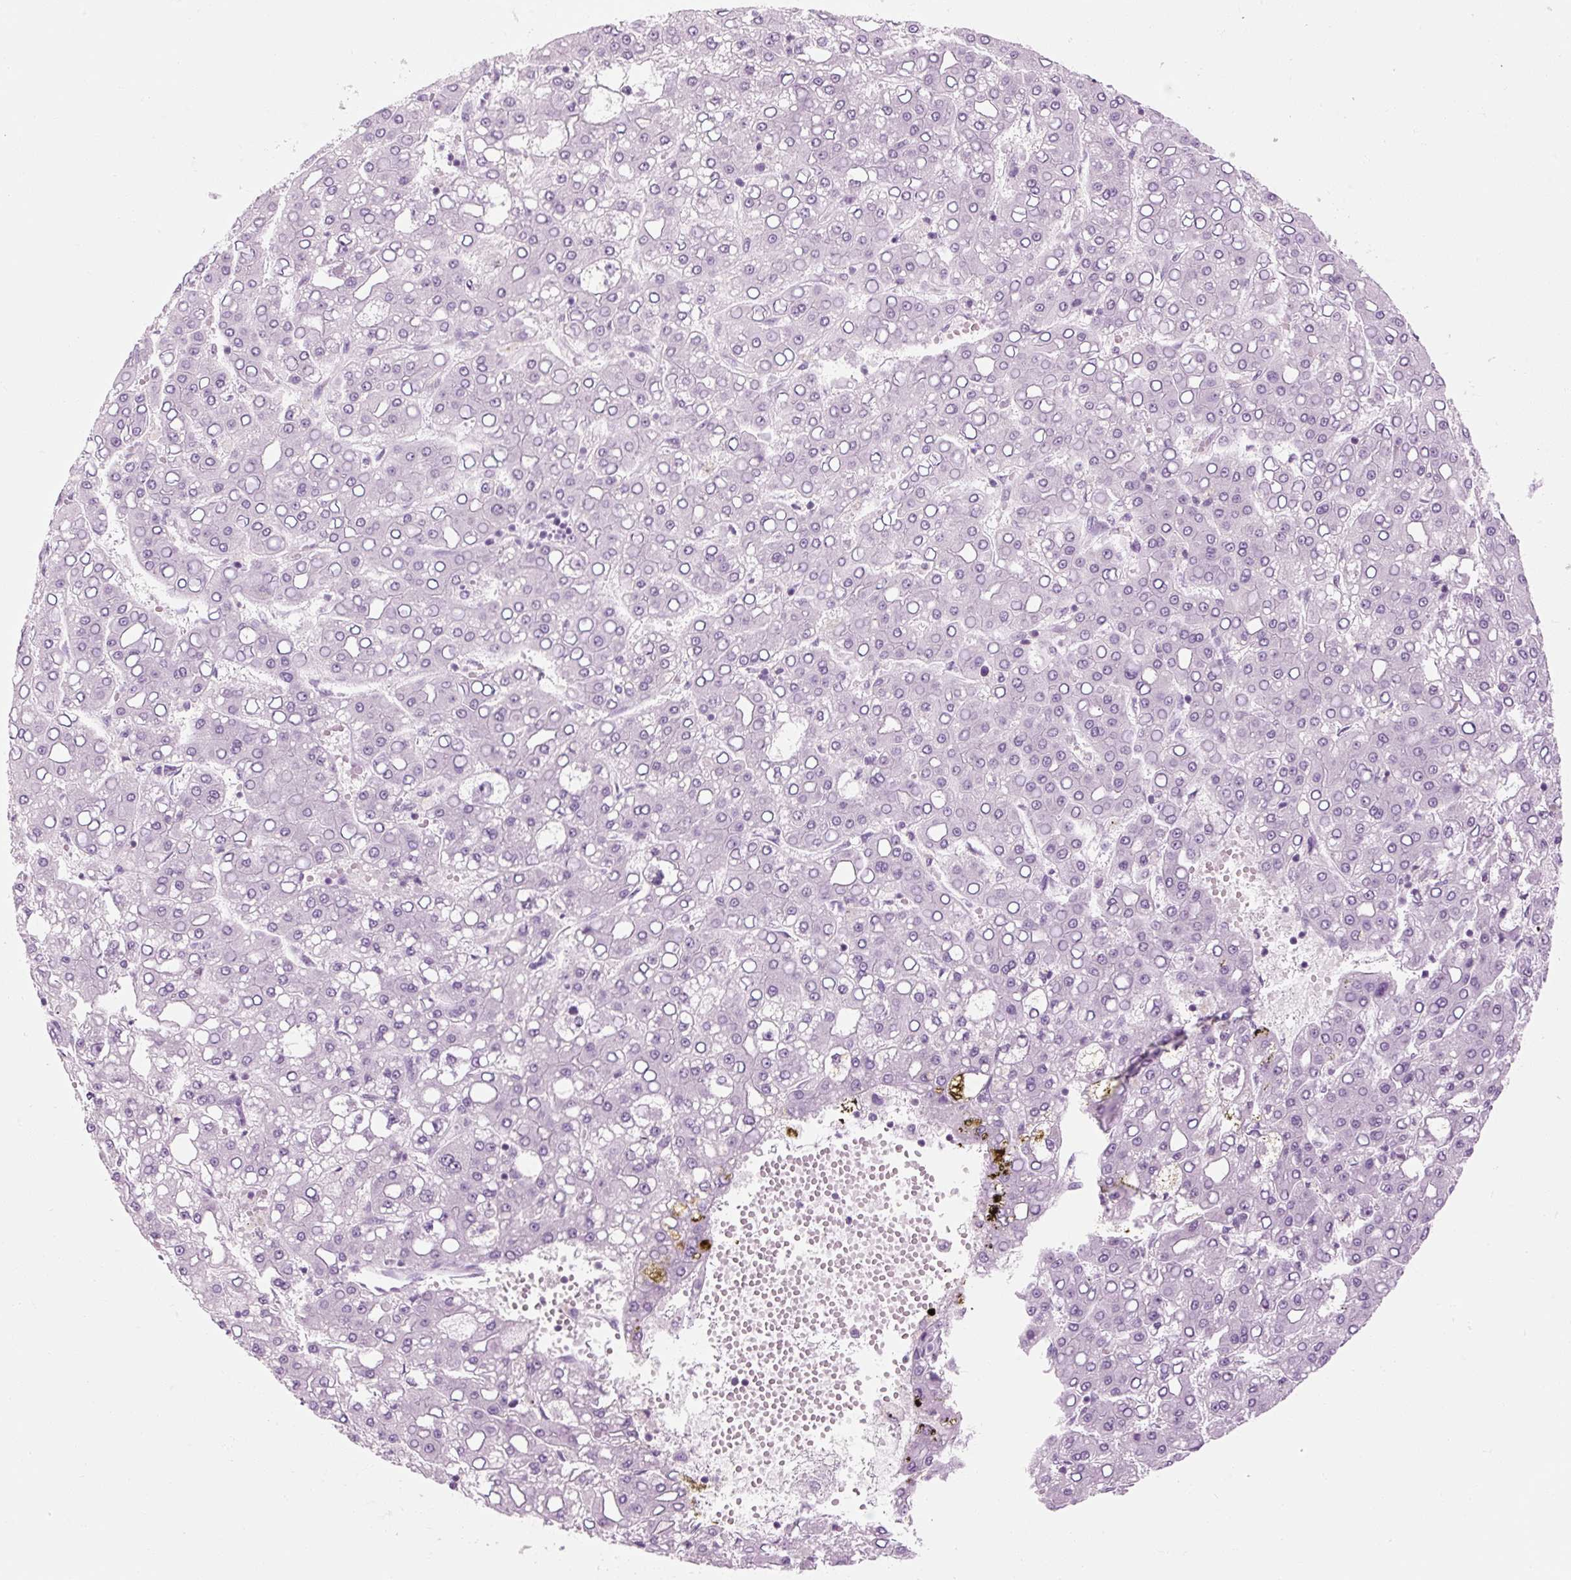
{"staining": {"intensity": "negative", "quantity": "none", "location": "none"}, "tissue": "liver cancer", "cell_type": "Tumor cells", "image_type": "cancer", "snomed": [{"axis": "morphology", "description": "Carcinoma, Hepatocellular, NOS"}, {"axis": "topography", "description": "Liver"}], "caption": "Liver hepatocellular carcinoma stained for a protein using IHC shows no staining tumor cells.", "gene": "TIGD2", "patient": {"sex": "male", "age": 65}}